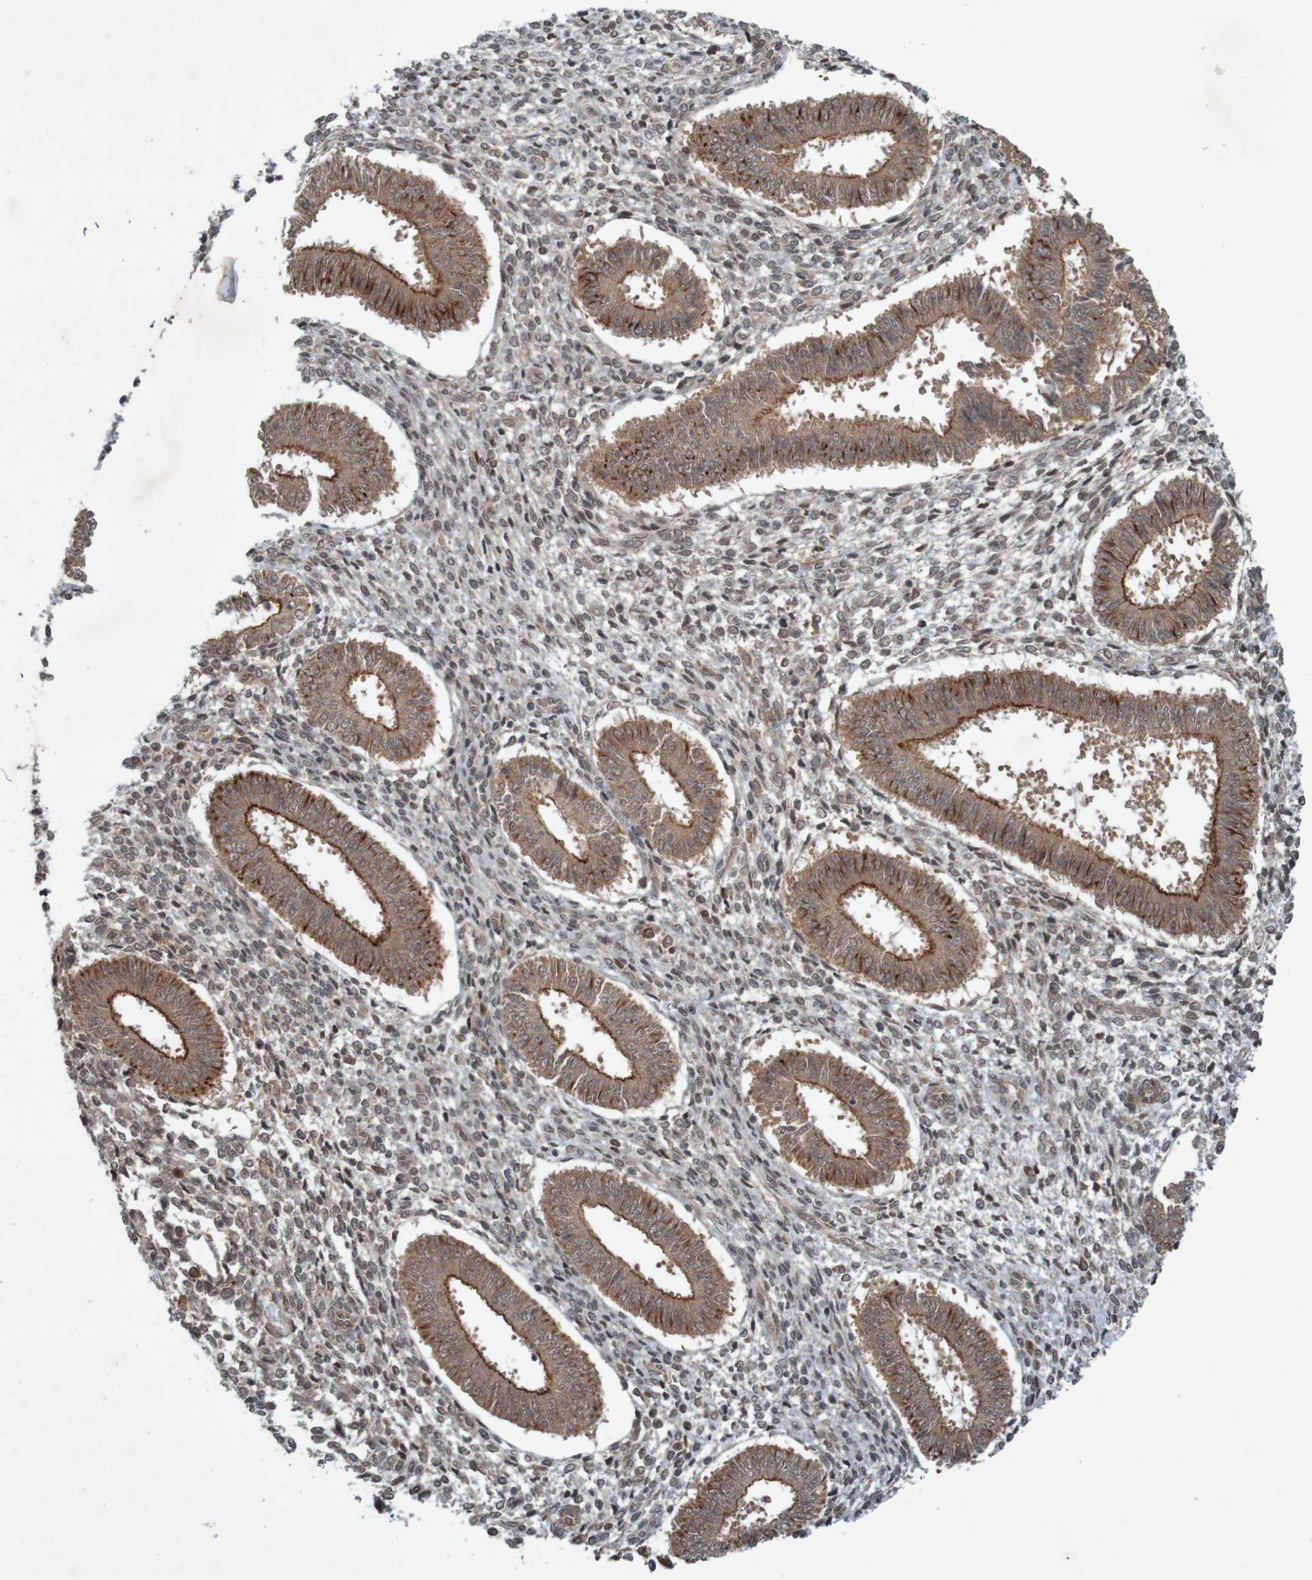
{"staining": {"intensity": "weak", "quantity": "25%-75%", "location": "cytoplasmic/membranous"}, "tissue": "endometrium", "cell_type": "Cells in endometrial stroma", "image_type": "normal", "snomed": [{"axis": "morphology", "description": "Normal tissue, NOS"}, {"axis": "topography", "description": "Endometrium"}], "caption": "This image shows IHC staining of benign endometrium, with low weak cytoplasmic/membranous staining in approximately 25%-75% of cells in endometrial stroma.", "gene": "ARHGEF11", "patient": {"sex": "female", "age": 35}}